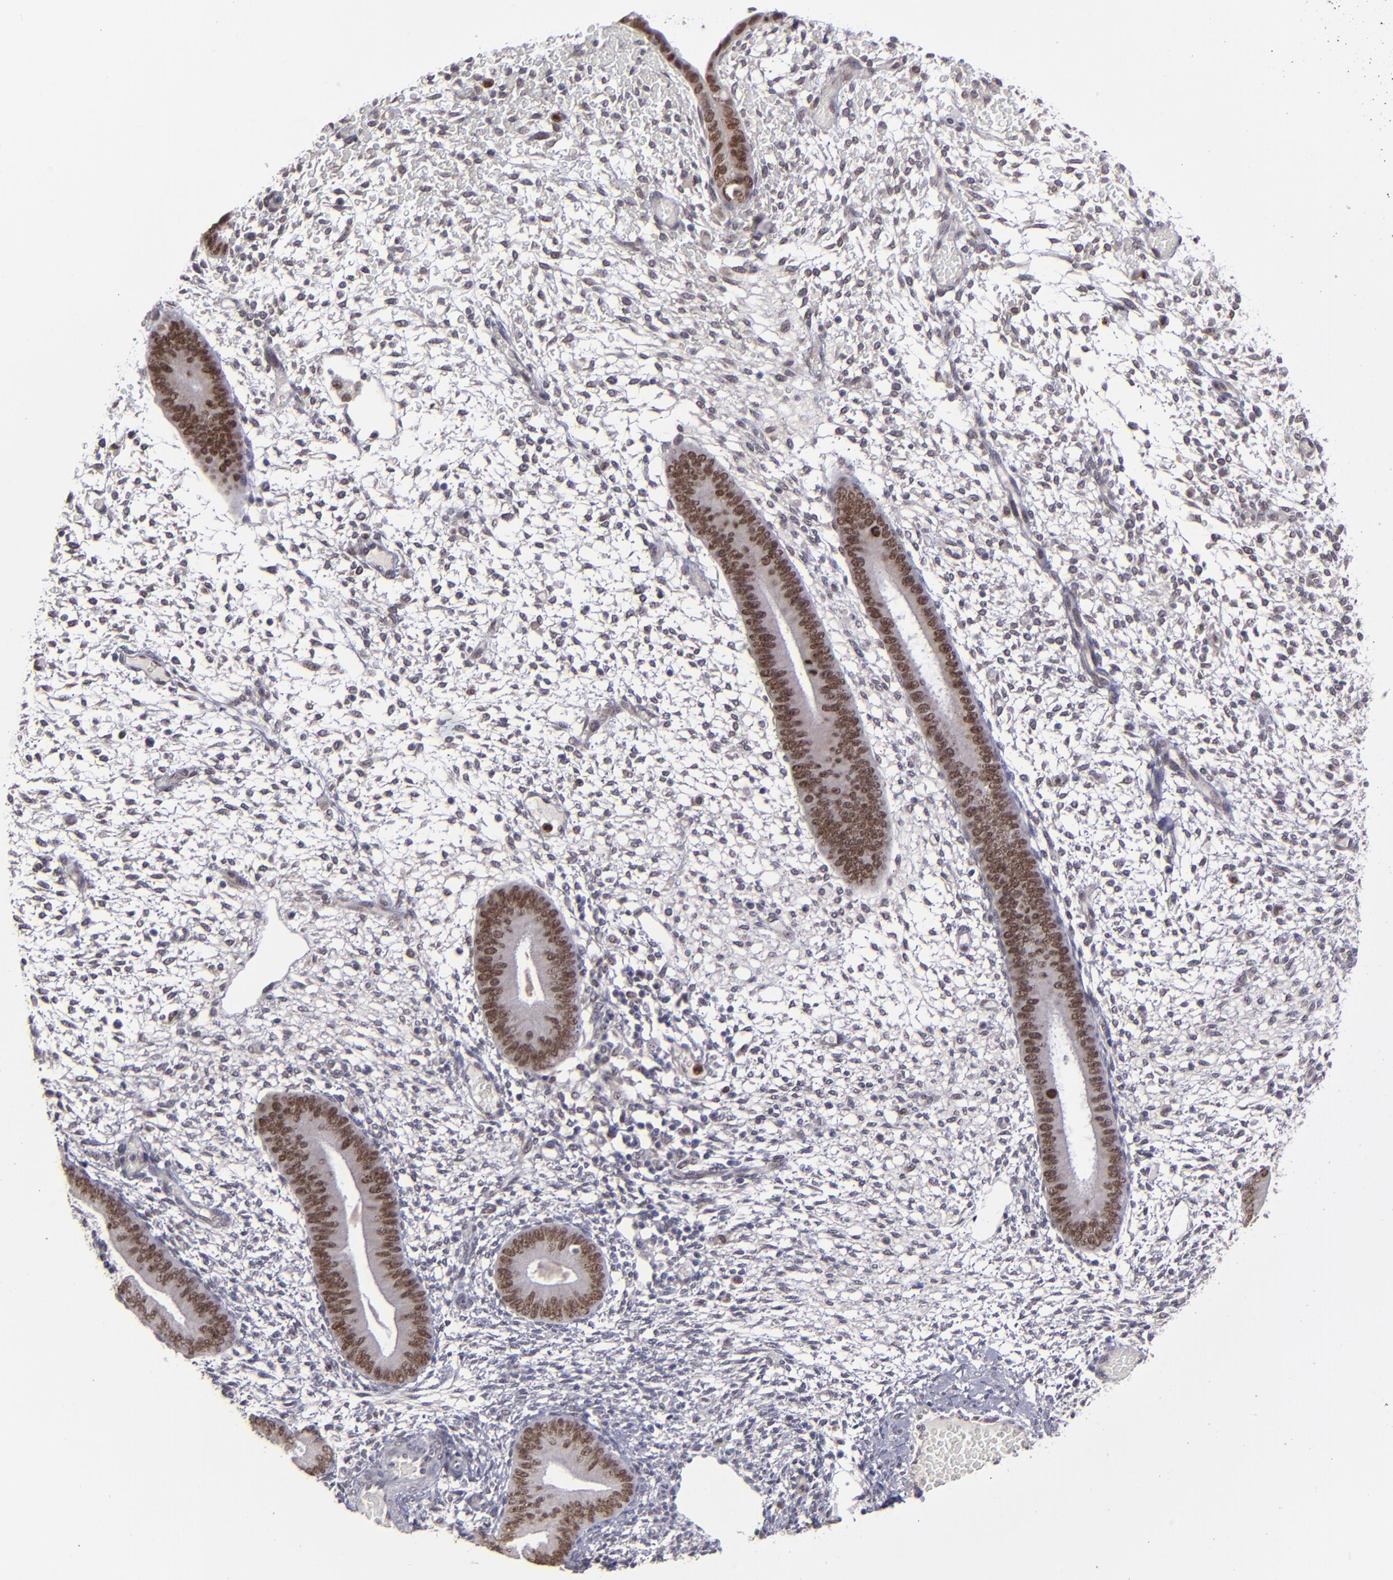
{"staining": {"intensity": "negative", "quantity": "none", "location": "none"}, "tissue": "endometrium", "cell_type": "Cells in endometrial stroma", "image_type": "normal", "snomed": [{"axis": "morphology", "description": "Normal tissue, NOS"}, {"axis": "topography", "description": "Endometrium"}], "caption": "Benign endometrium was stained to show a protein in brown. There is no significant positivity in cells in endometrial stroma. Brightfield microscopy of immunohistochemistry stained with DAB (3,3'-diaminobenzidine) (brown) and hematoxylin (blue), captured at high magnification.", "gene": "RREB1", "patient": {"sex": "female", "age": 42}}